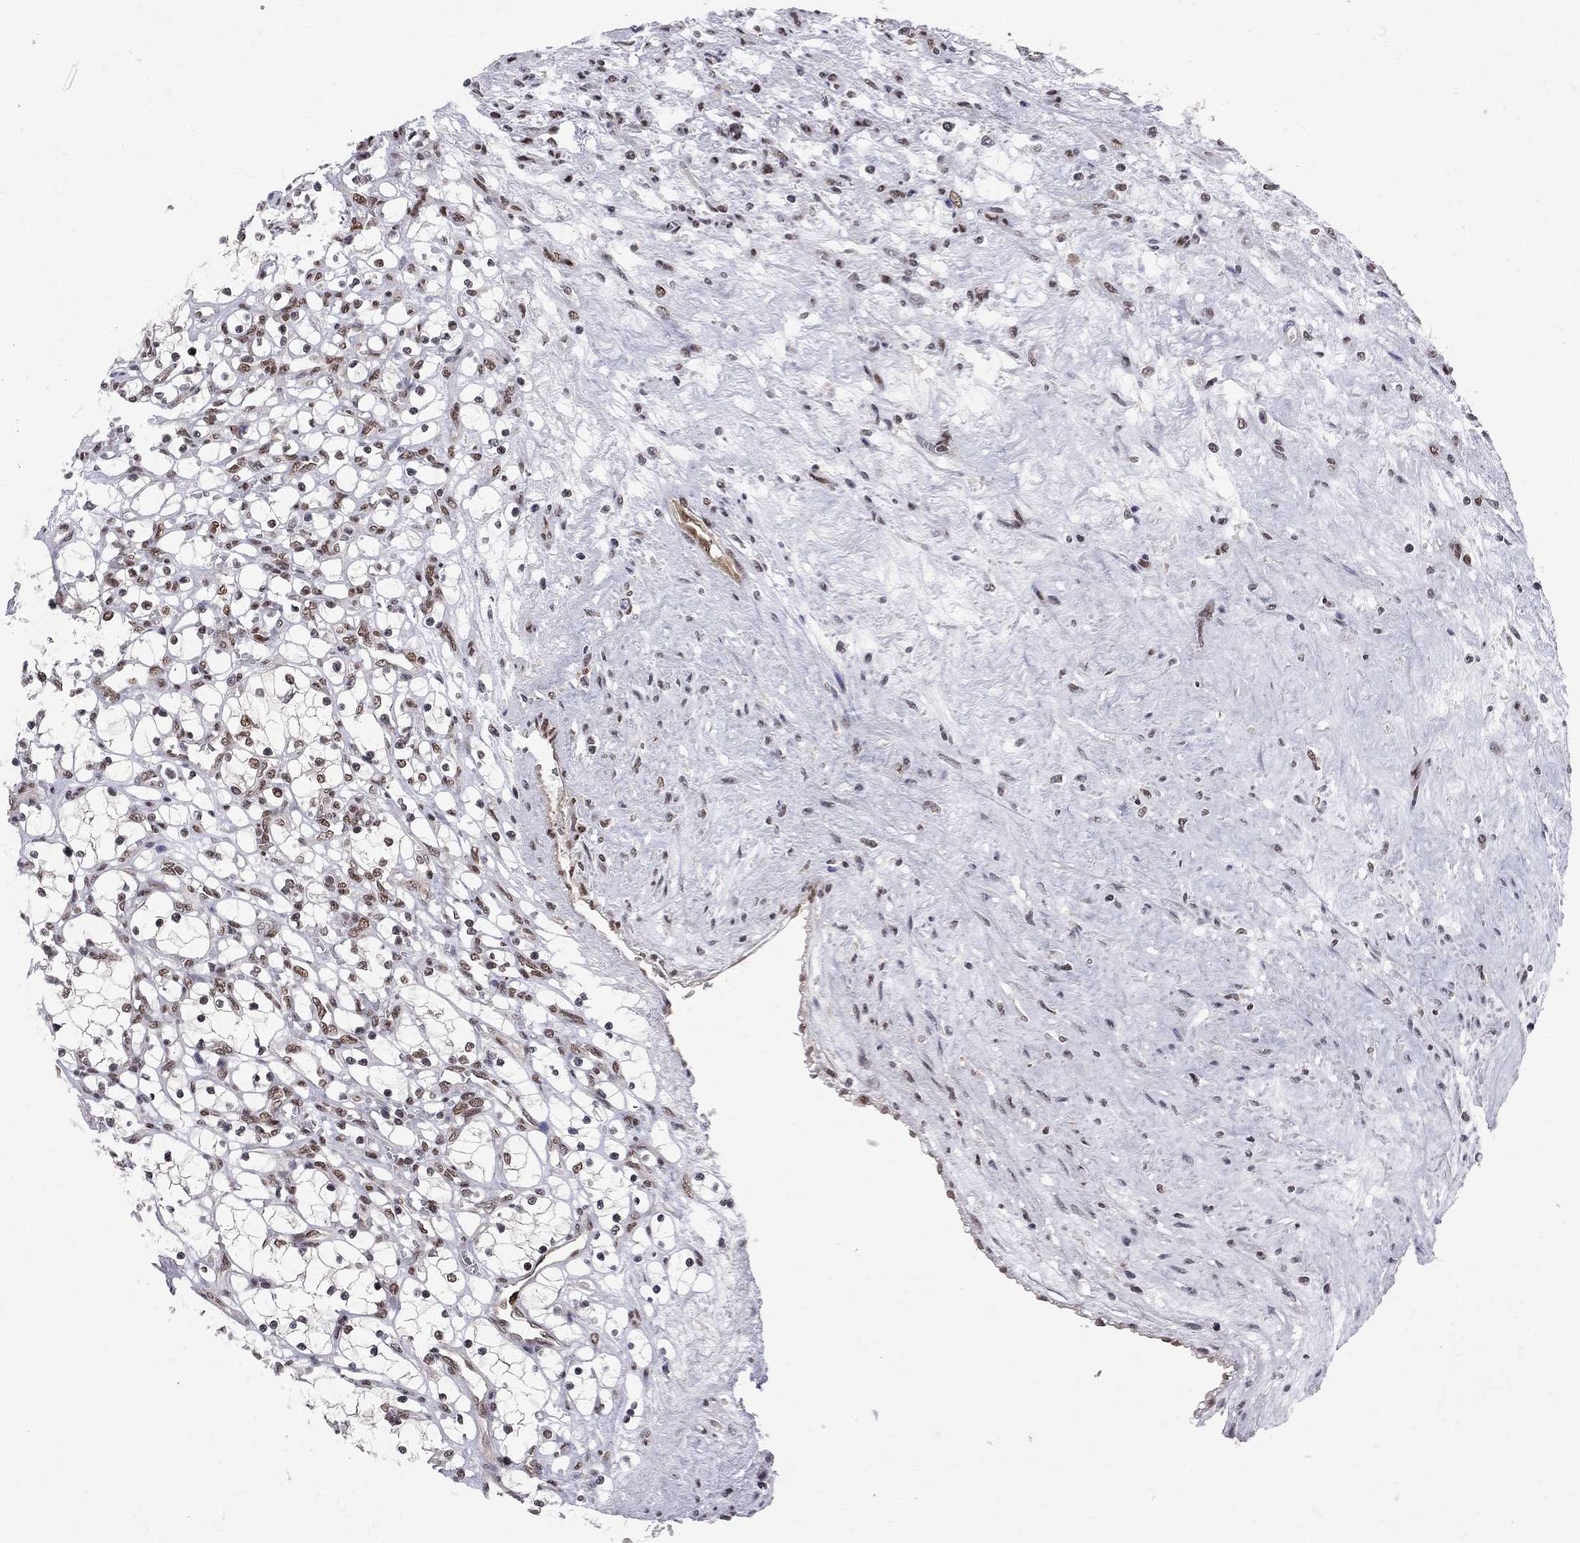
{"staining": {"intensity": "moderate", "quantity": "25%-75%", "location": "nuclear"}, "tissue": "renal cancer", "cell_type": "Tumor cells", "image_type": "cancer", "snomed": [{"axis": "morphology", "description": "Adenocarcinoma, NOS"}, {"axis": "topography", "description": "Kidney"}], "caption": "Approximately 25%-75% of tumor cells in human renal cancer (adenocarcinoma) display moderate nuclear protein positivity as visualized by brown immunohistochemical staining.", "gene": "SAP30L", "patient": {"sex": "female", "age": 69}}